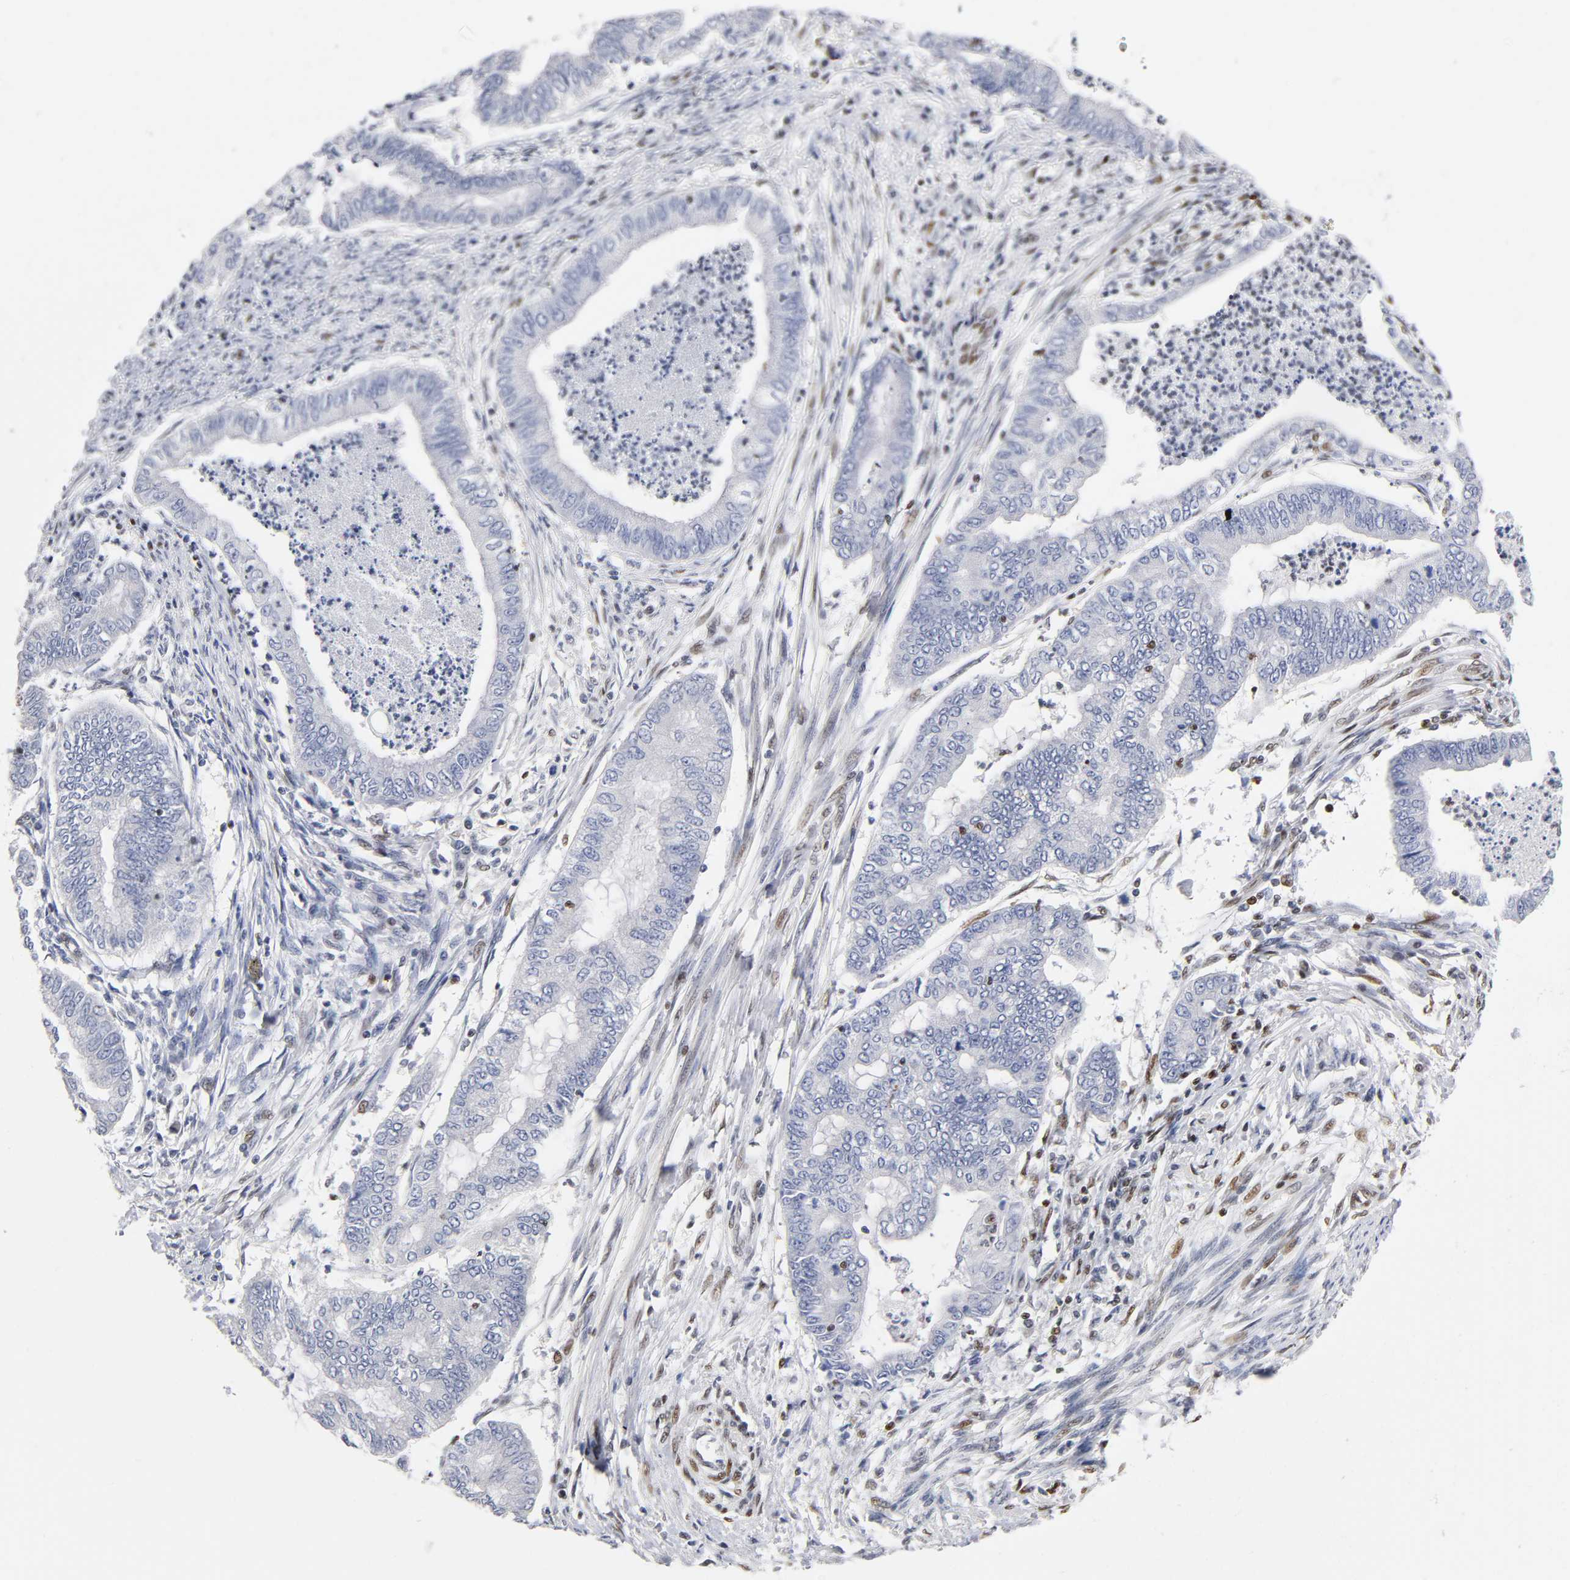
{"staining": {"intensity": "negative", "quantity": "none", "location": "none"}, "tissue": "endometrial cancer", "cell_type": "Tumor cells", "image_type": "cancer", "snomed": [{"axis": "morphology", "description": "Adenocarcinoma, NOS"}, {"axis": "topography", "description": "Endometrium"}], "caption": "The IHC micrograph has no significant staining in tumor cells of endometrial cancer tissue. (DAB (3,3'-diaminobenzidine) IHC, high magnification).", "gene": "NR3C1", "patient": {"sex": "female", "age": 79}}